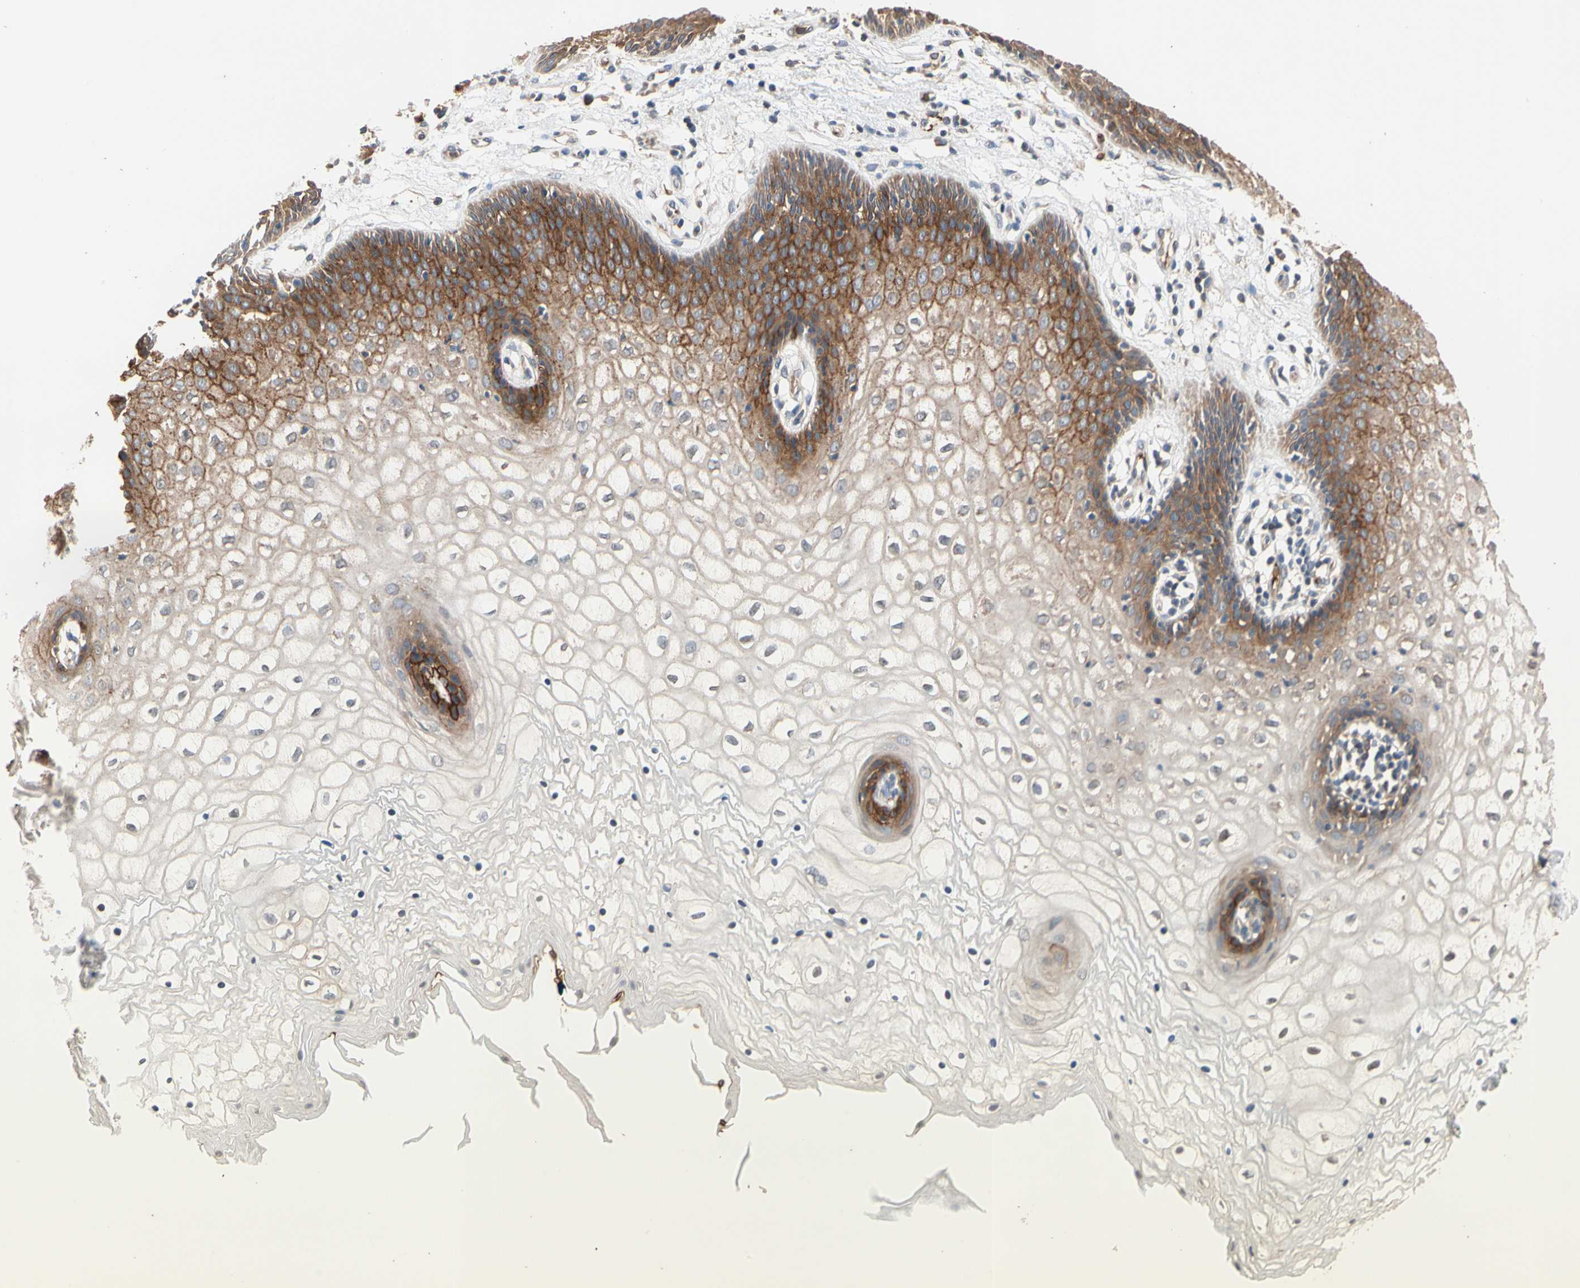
{"staining": {"intensity": "moderate", "quantity": "25%-75%", "location": "cytoplasmic/membranous"}, "tissue": "vagina", "cell_type": "Squamous epithelial cells", "image_type": "normal", "snomed": [{"axis": "morphology", "description": "Normal tissue, NOS"}, {"axis": "topography", "description": "Vagina"}], "caption": "Moderate cytoplasmic/membranous expression is appreciated in approximately 25%-75% of squamous epithelial cells in normal vagina.", "gene": "RIOK2", "patient": {"sex": "female", "age": 34}}